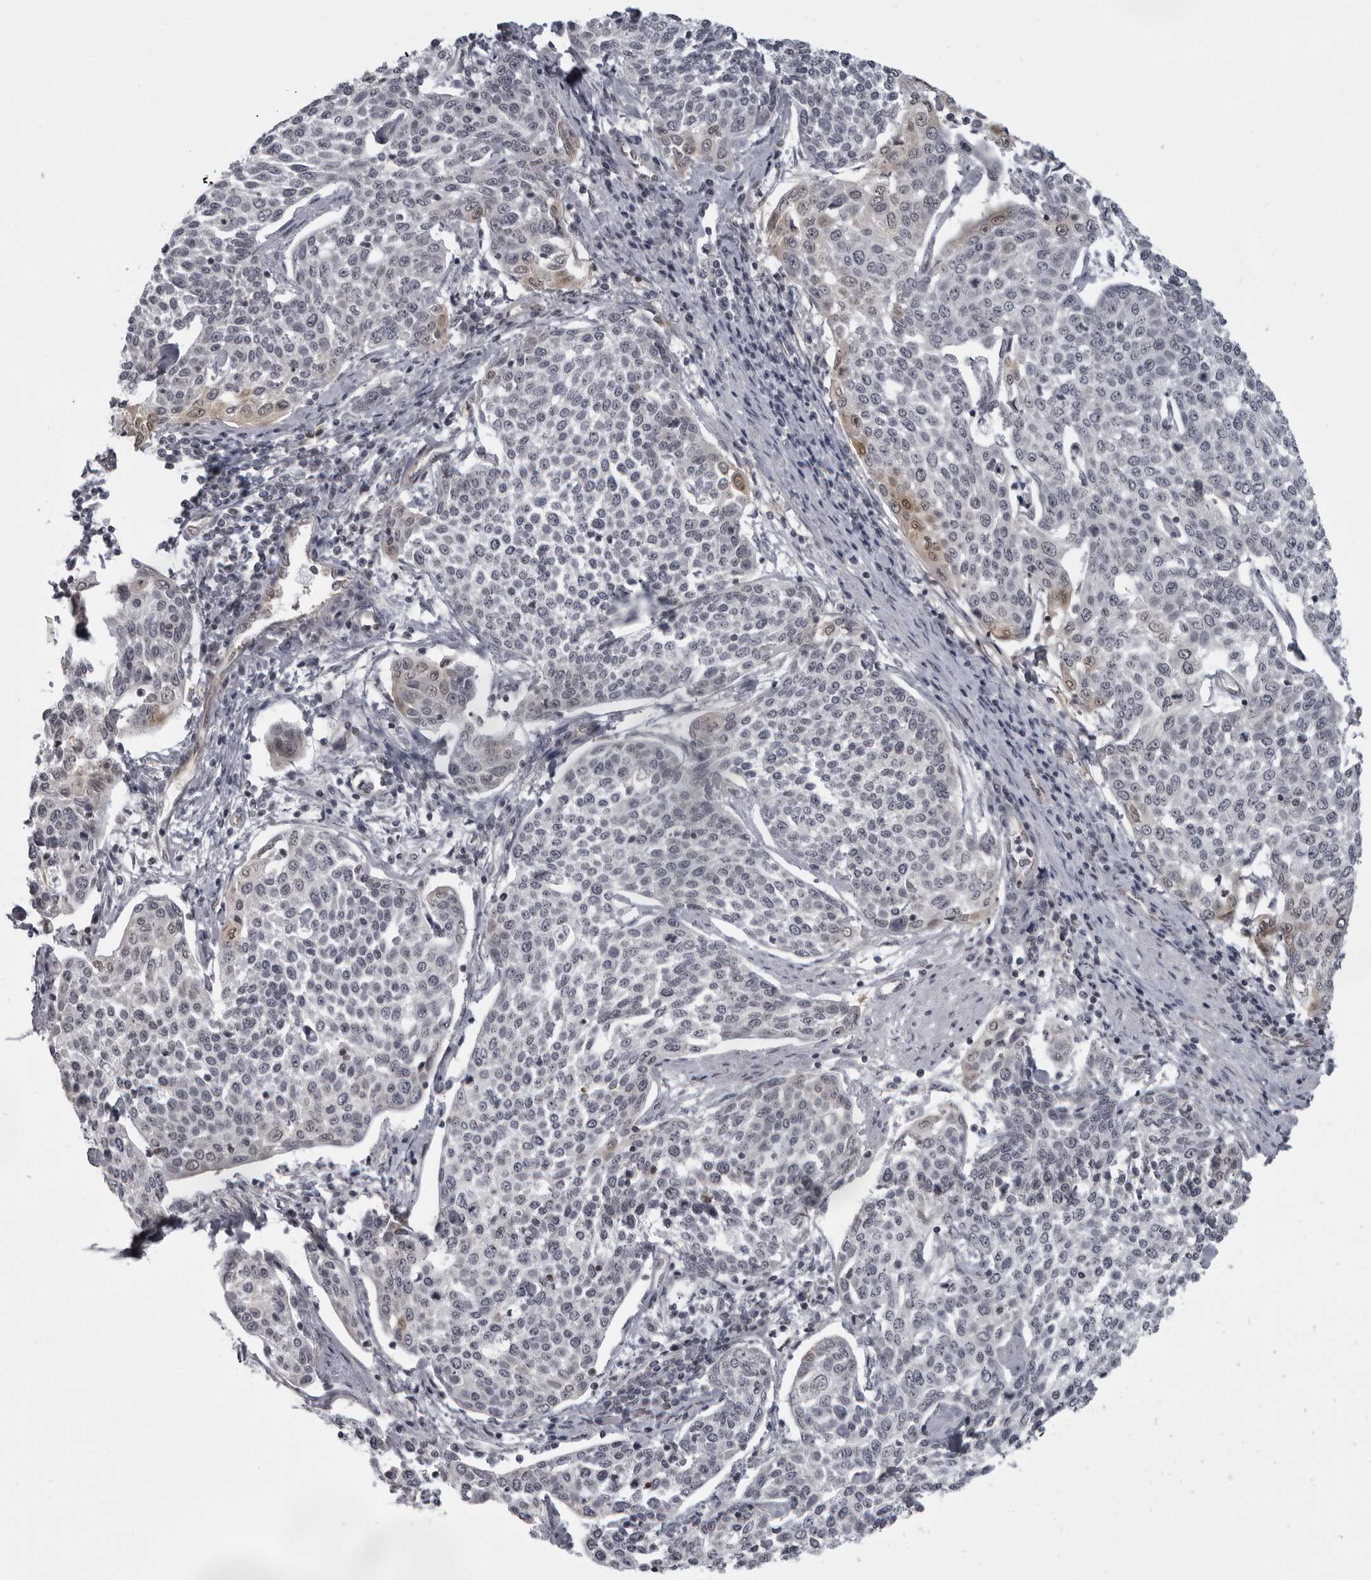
{"staining": {"intensity": "moderate", "quantity": "<25%", "location": "cytoplasmic/membranous,nuclear"}, "tissue": "cervical cancer", "cell_type": "Tumor cells", "image_type": "cancer", "snomed": [{"axis": "morphology", "description": "Squamous cell carcinoma, NOS"}, {"axis": "topography", "description": "Cervix"}], "caption": "Cervical cancer (squamous cell carcinoma) stained with a protein marker demonstrates moderate staining in tumor cells.", "gene": "MAPK12", "patient": {"sex": "female", "age": 34}}